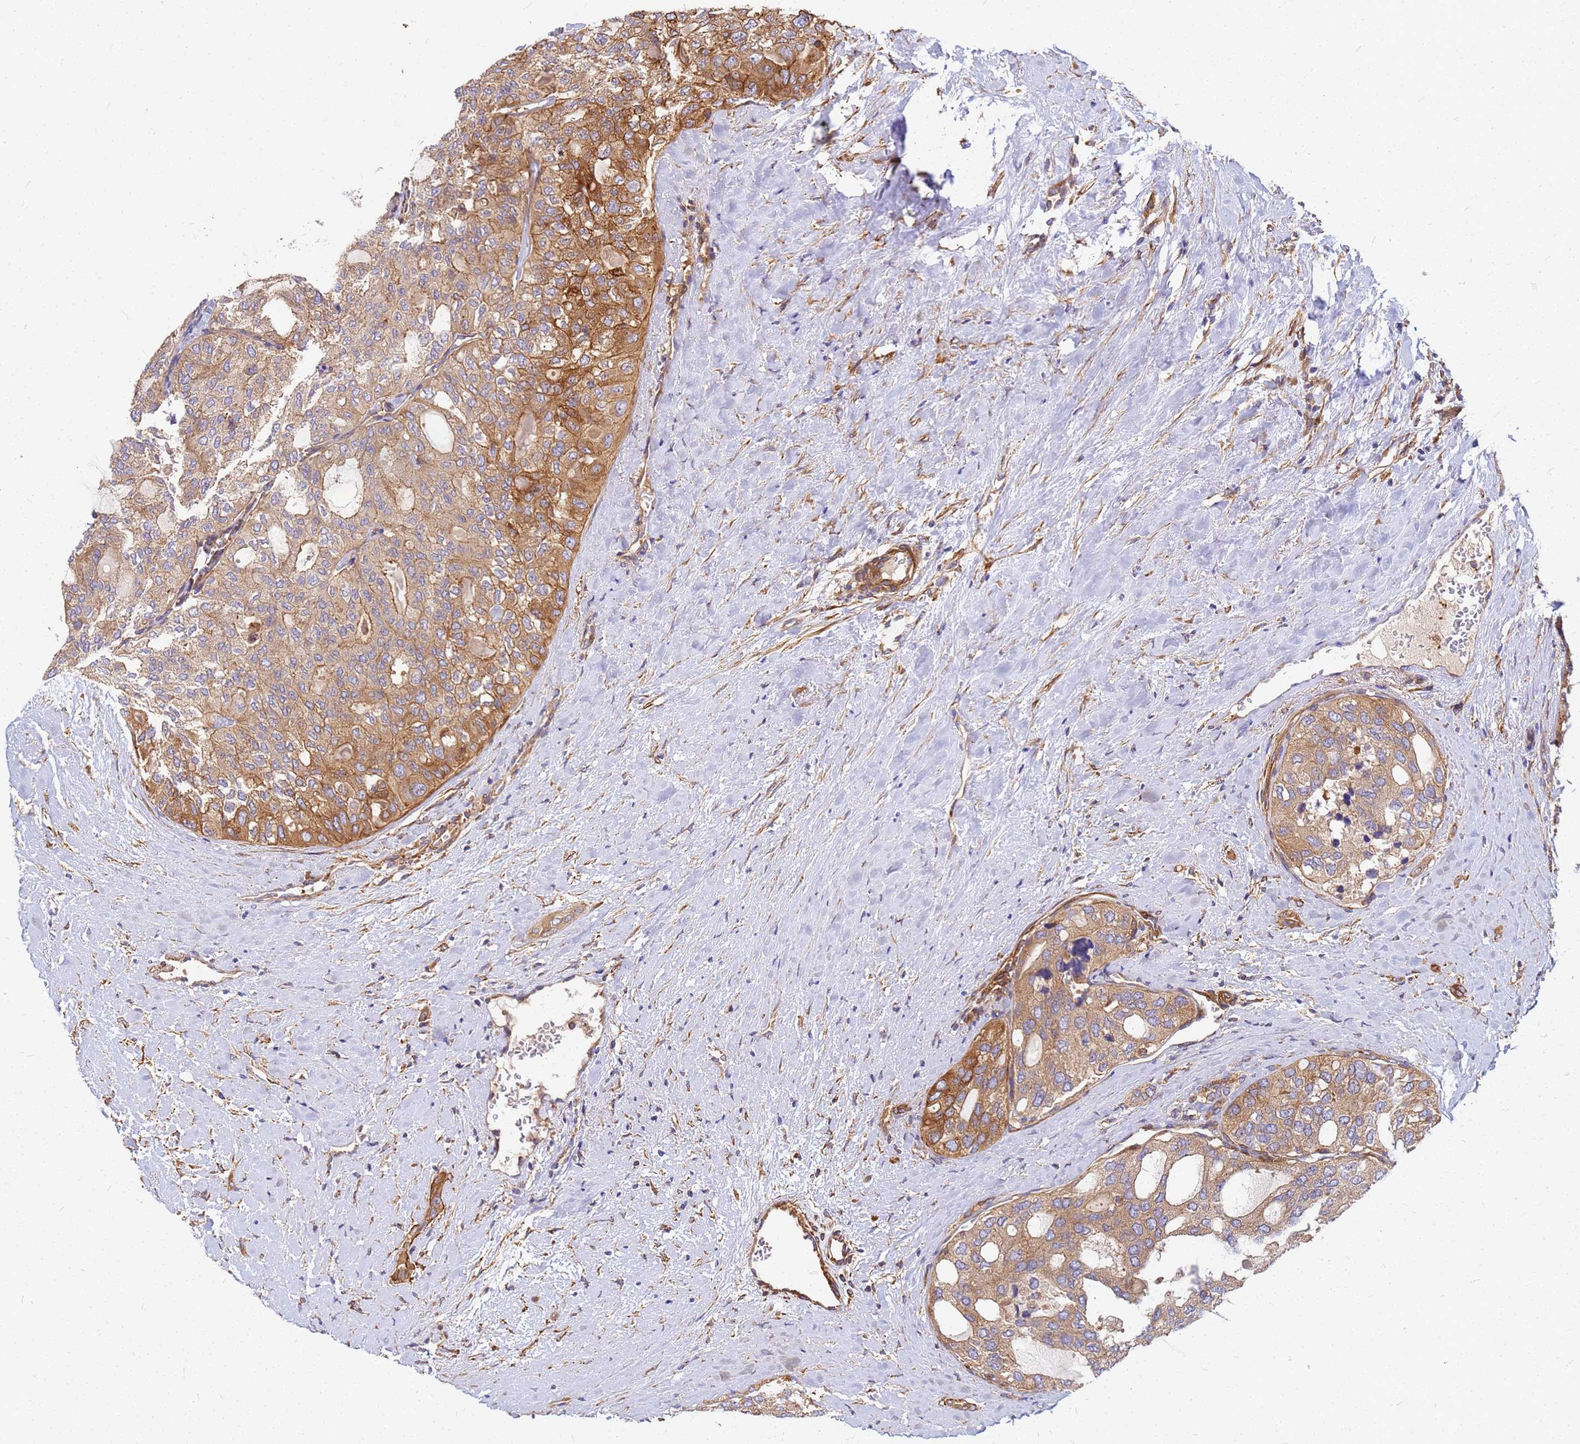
{"staining": {"intensity": "moderate", "quantity": ">75%", "location": "cytoplasmic/membranous"}, "tissue": "thyroid cancer", "cell_type": "Tumor cells", "image_type": "cancer", "snomed": [{"axis": "morphology", "description": "Follicular adenoma carcinoma, NOS"}, {"axis": "topography", "description": "Thyroid gland"}], "caption": "A micrograph of thyroid cancer (follicular adenoma carcinoma) stained for a protein exhibits moderate cytoplasmic/membranous brown staining in tumor cells. The staining is performed using DAB brown chromogen to label protein expression. The nuclei are counter-stained blue using hematoxylin.", "gene": "C2CD5", "patient": {"sex": "male", "age": 75}}